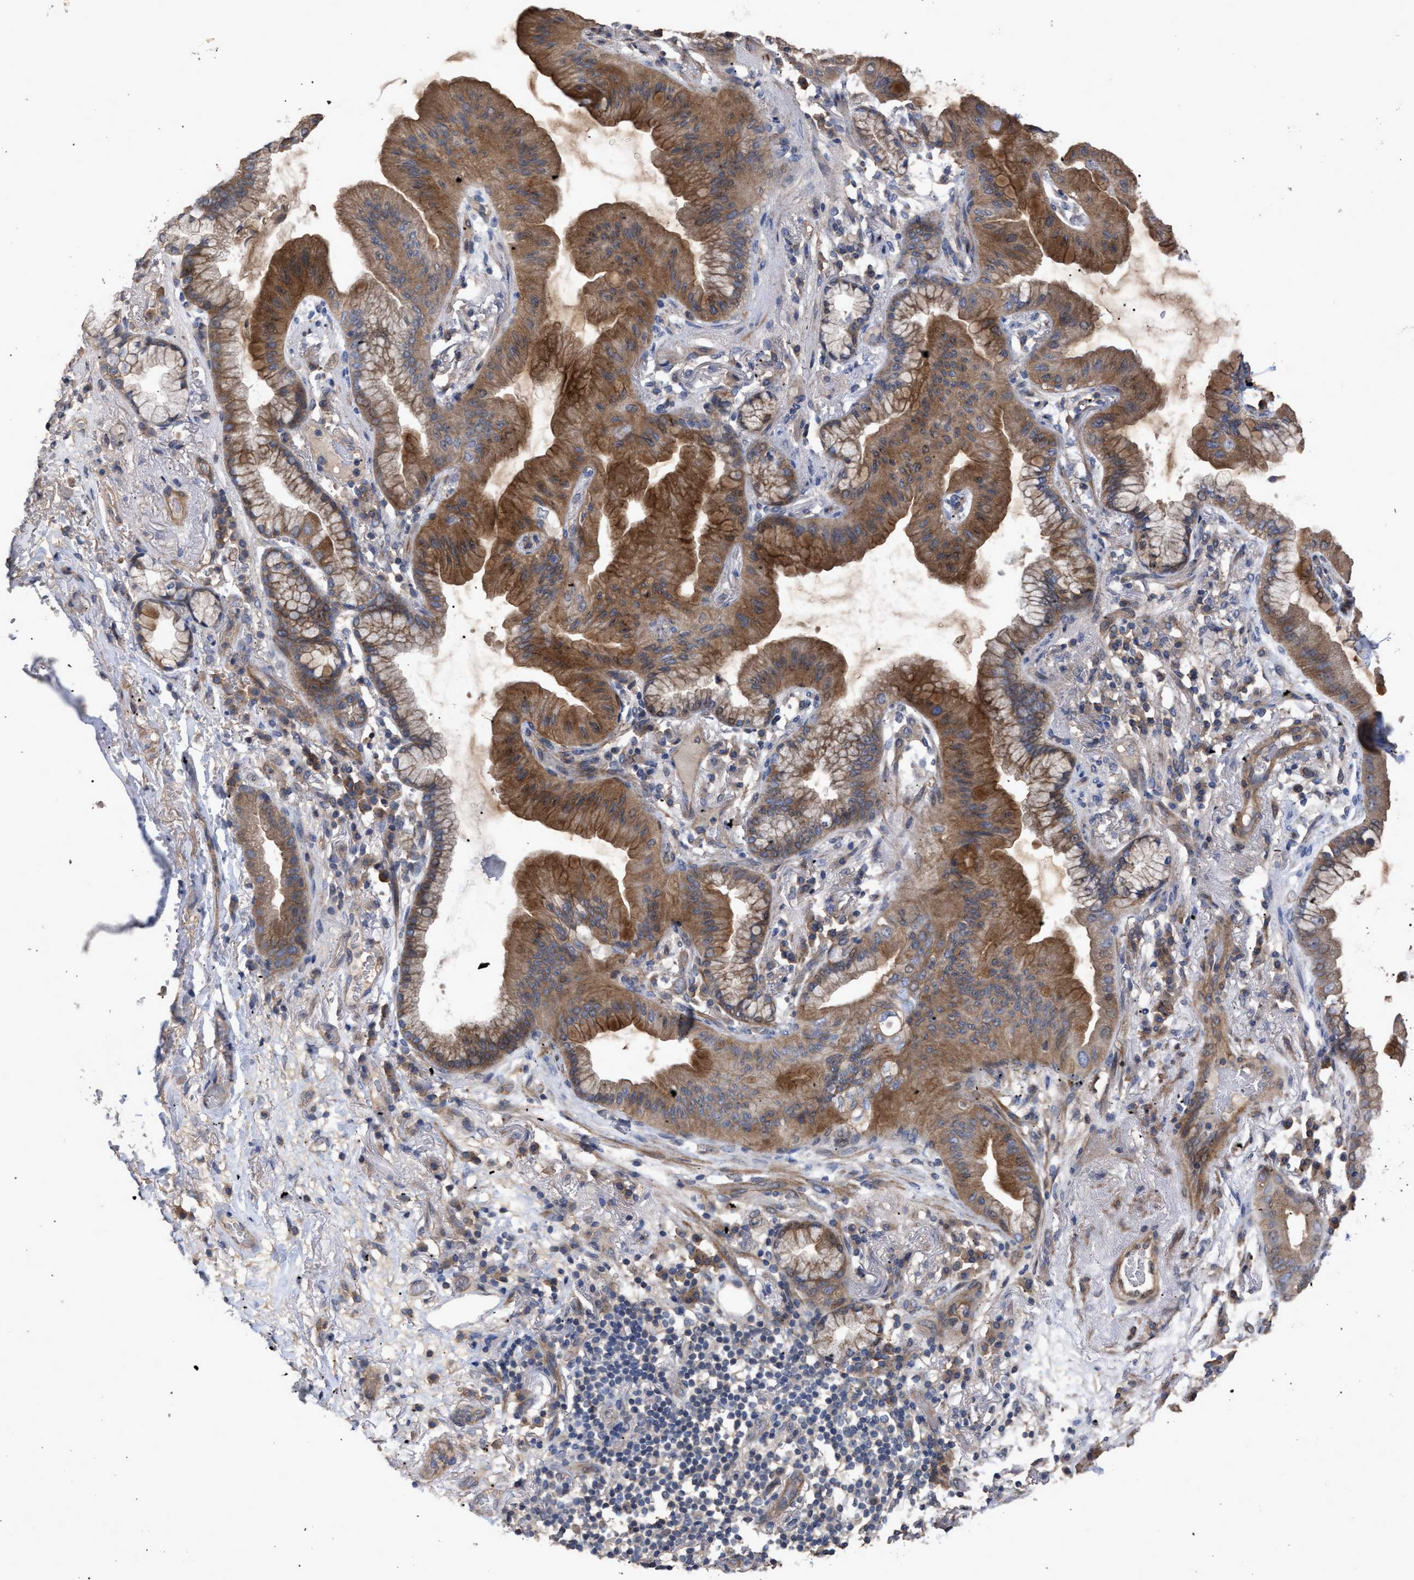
{"staining": {"intensity": "moderate", "quantity": ">75%", "location": "cytoplasmic/membranous"}, "tissue": "lung cancer", "cell_type": "Tumor cells", "image_type": "cancer", "snomed": [{"axis": "morphology", "description": "Normal tissue, NOS"}, {"axis": "morphology", "description": "Adenocarcinoma, NOS"}, {"axis": "topography", "description": "Bronchus"}, {"axis": "topography", "description": "Lung"}], "caption": "Human adenocarcinoma (lung) stained for a protein (brown) reveals moderate cytoplasmic/membranous positive staining in about >75% of tumor cells.", "gene": "BTN2A1", "patient": {"sex": "female", "age": 70}}